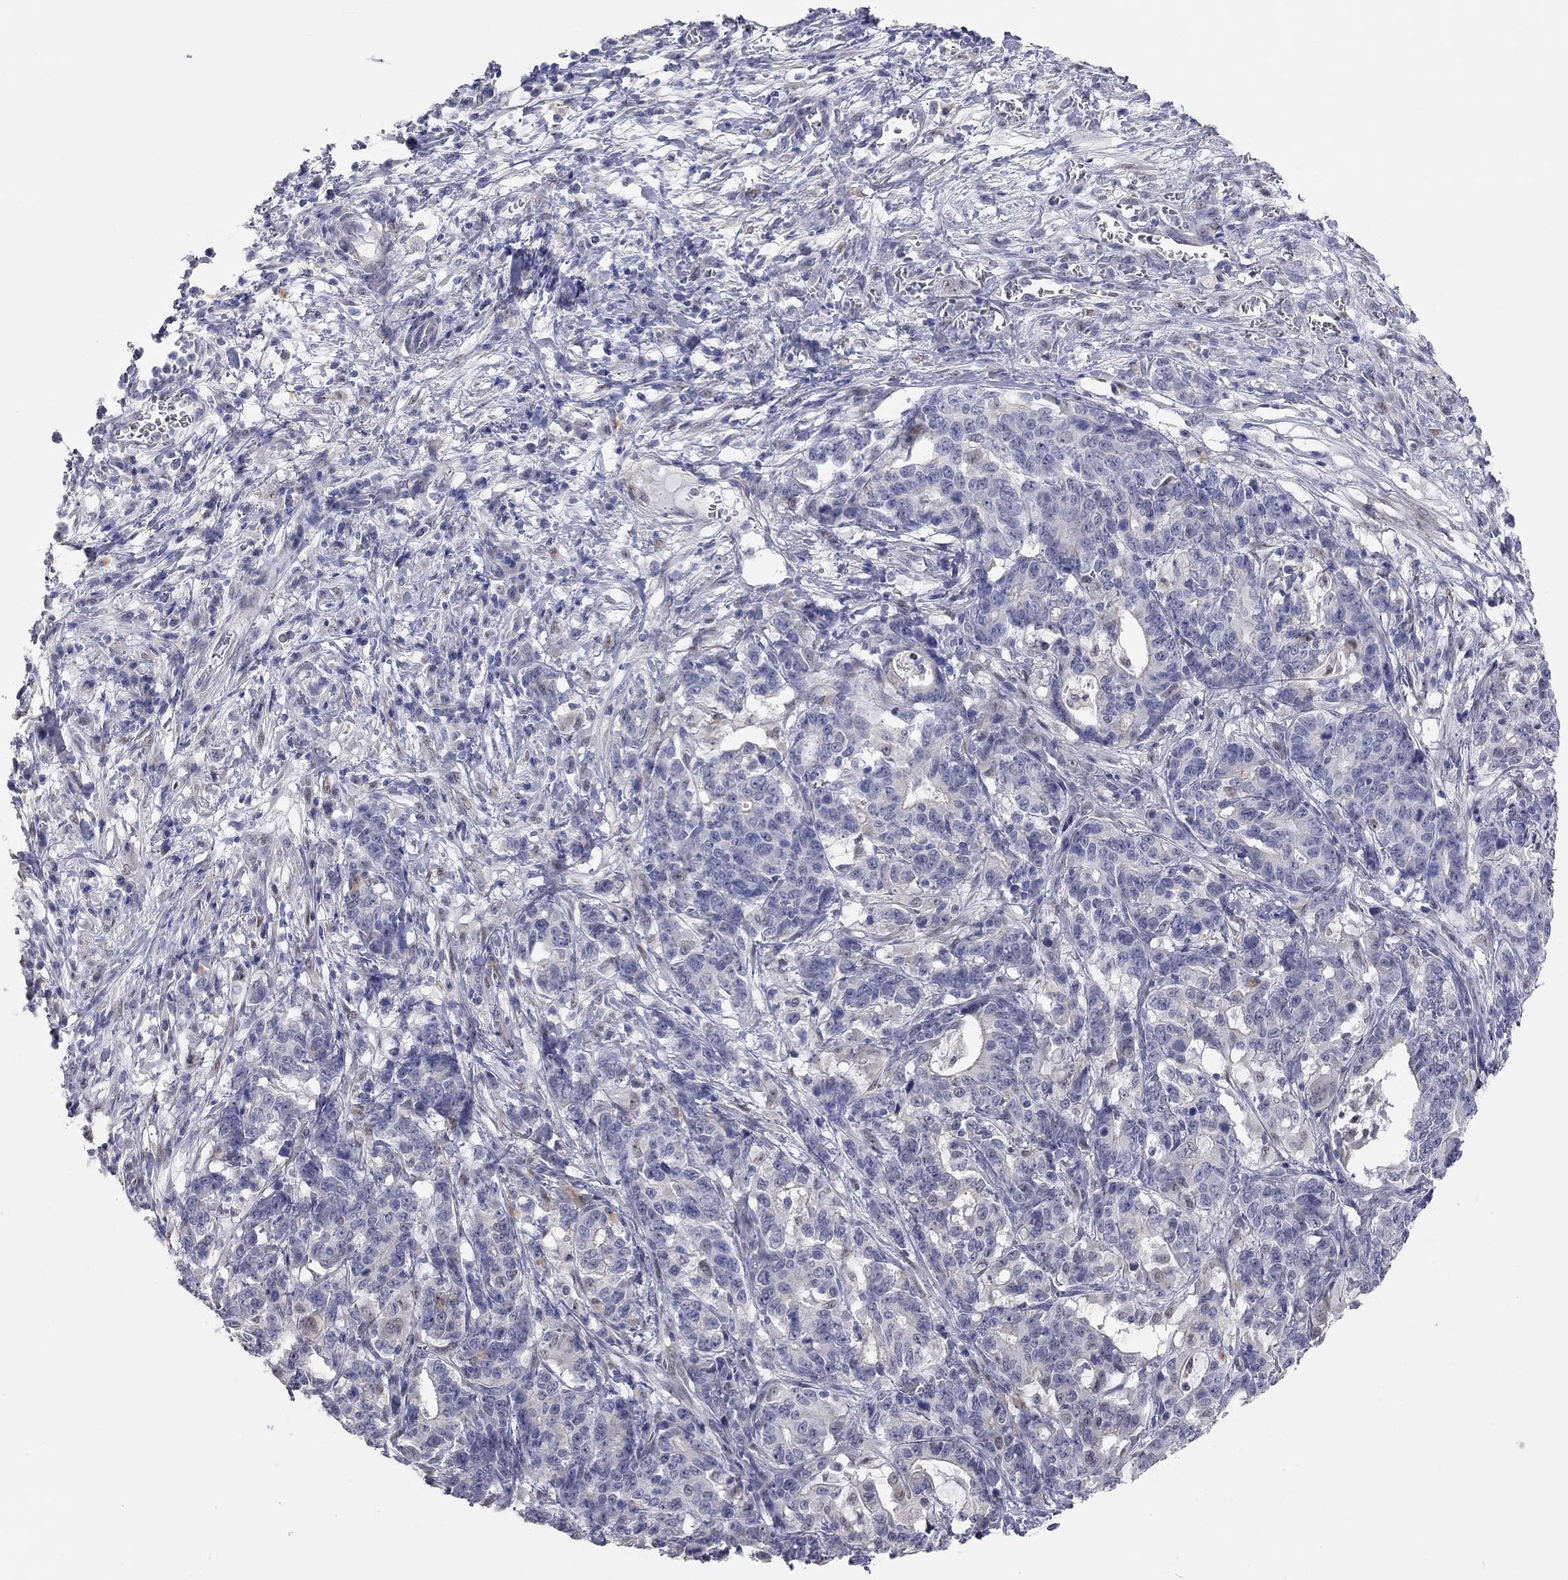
{"staining": {"intensity": "negative", "quantity": "none", "location": "none"}, "tissue": "stomach cancer", "cell_type": "Tumor cells", "image_type": "cancer", "snomed": [{"axis": "morphology", "description": "Normal tissue, NOS"}, {"axis": "morphology", "description": "Adenocarcinoma, NOS"}, {"axis": "topography", "description": "Stomach"}], "caption": "The micrograph demonstrates no significant staining in tumor cells of stomach cancer (adenocarcinoma).", "gene": "PAPSS2", "patient": {"sex": "female", "age": 64}}